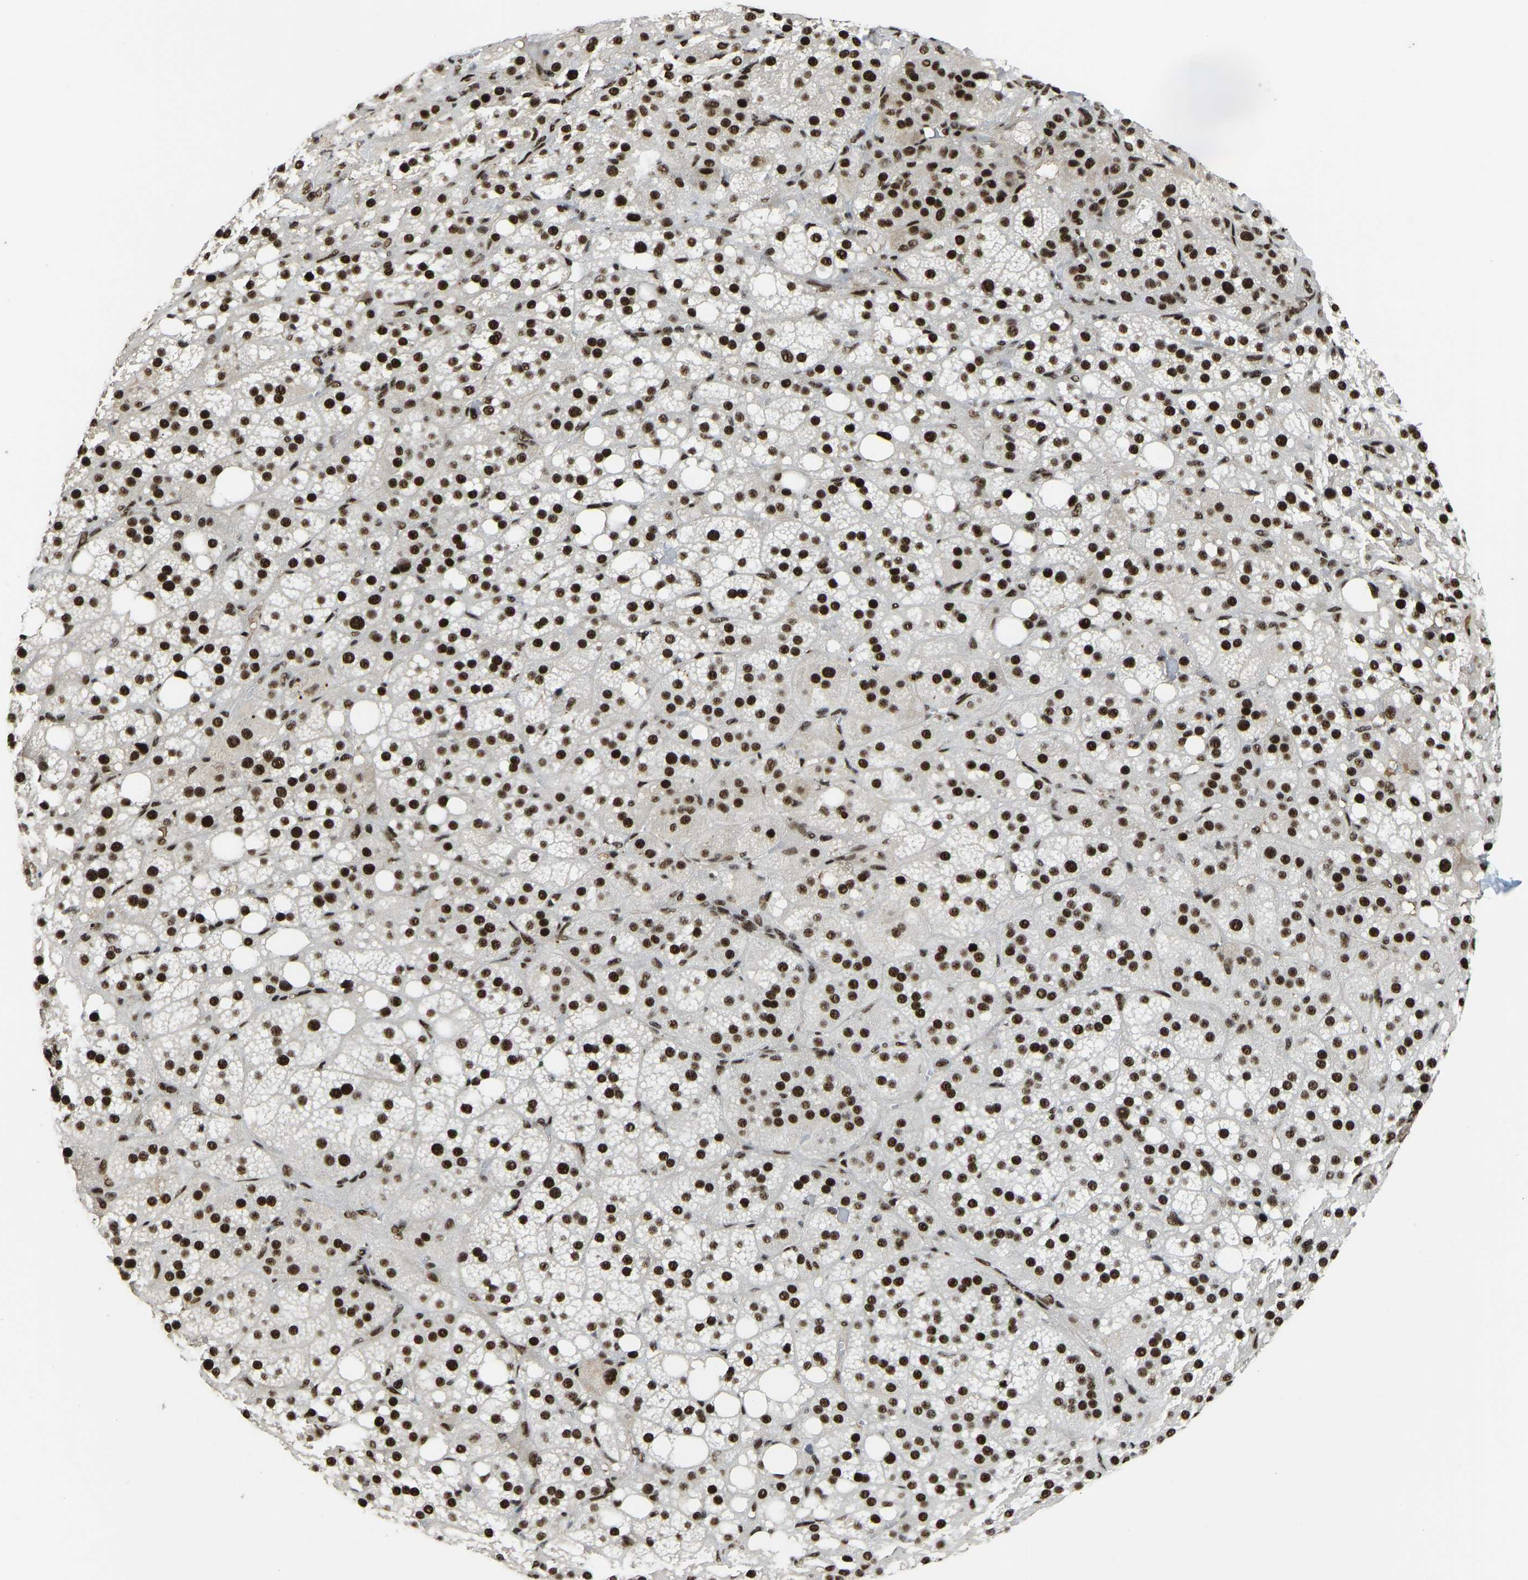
{"staining": {"intensity": "strong", "quantity": ">75%", "location": "nuclear"}, "tissue": "adrenal gland", "cell_type": "Glandular cells", "image_type": "normal", "snomed": [{"axis": "morphology", "description": "Normal tissue, NOS"}, {"axis": "topography", "description": "Adrenal gland"}], "caption": "Strong nuclear expression for a protein is identified in approximately >75% of glandular cells of benign adrenal gland using immunohistochemistry.", "gene": "FOXK1", "patient": {"sex": "female", "age": 59}}